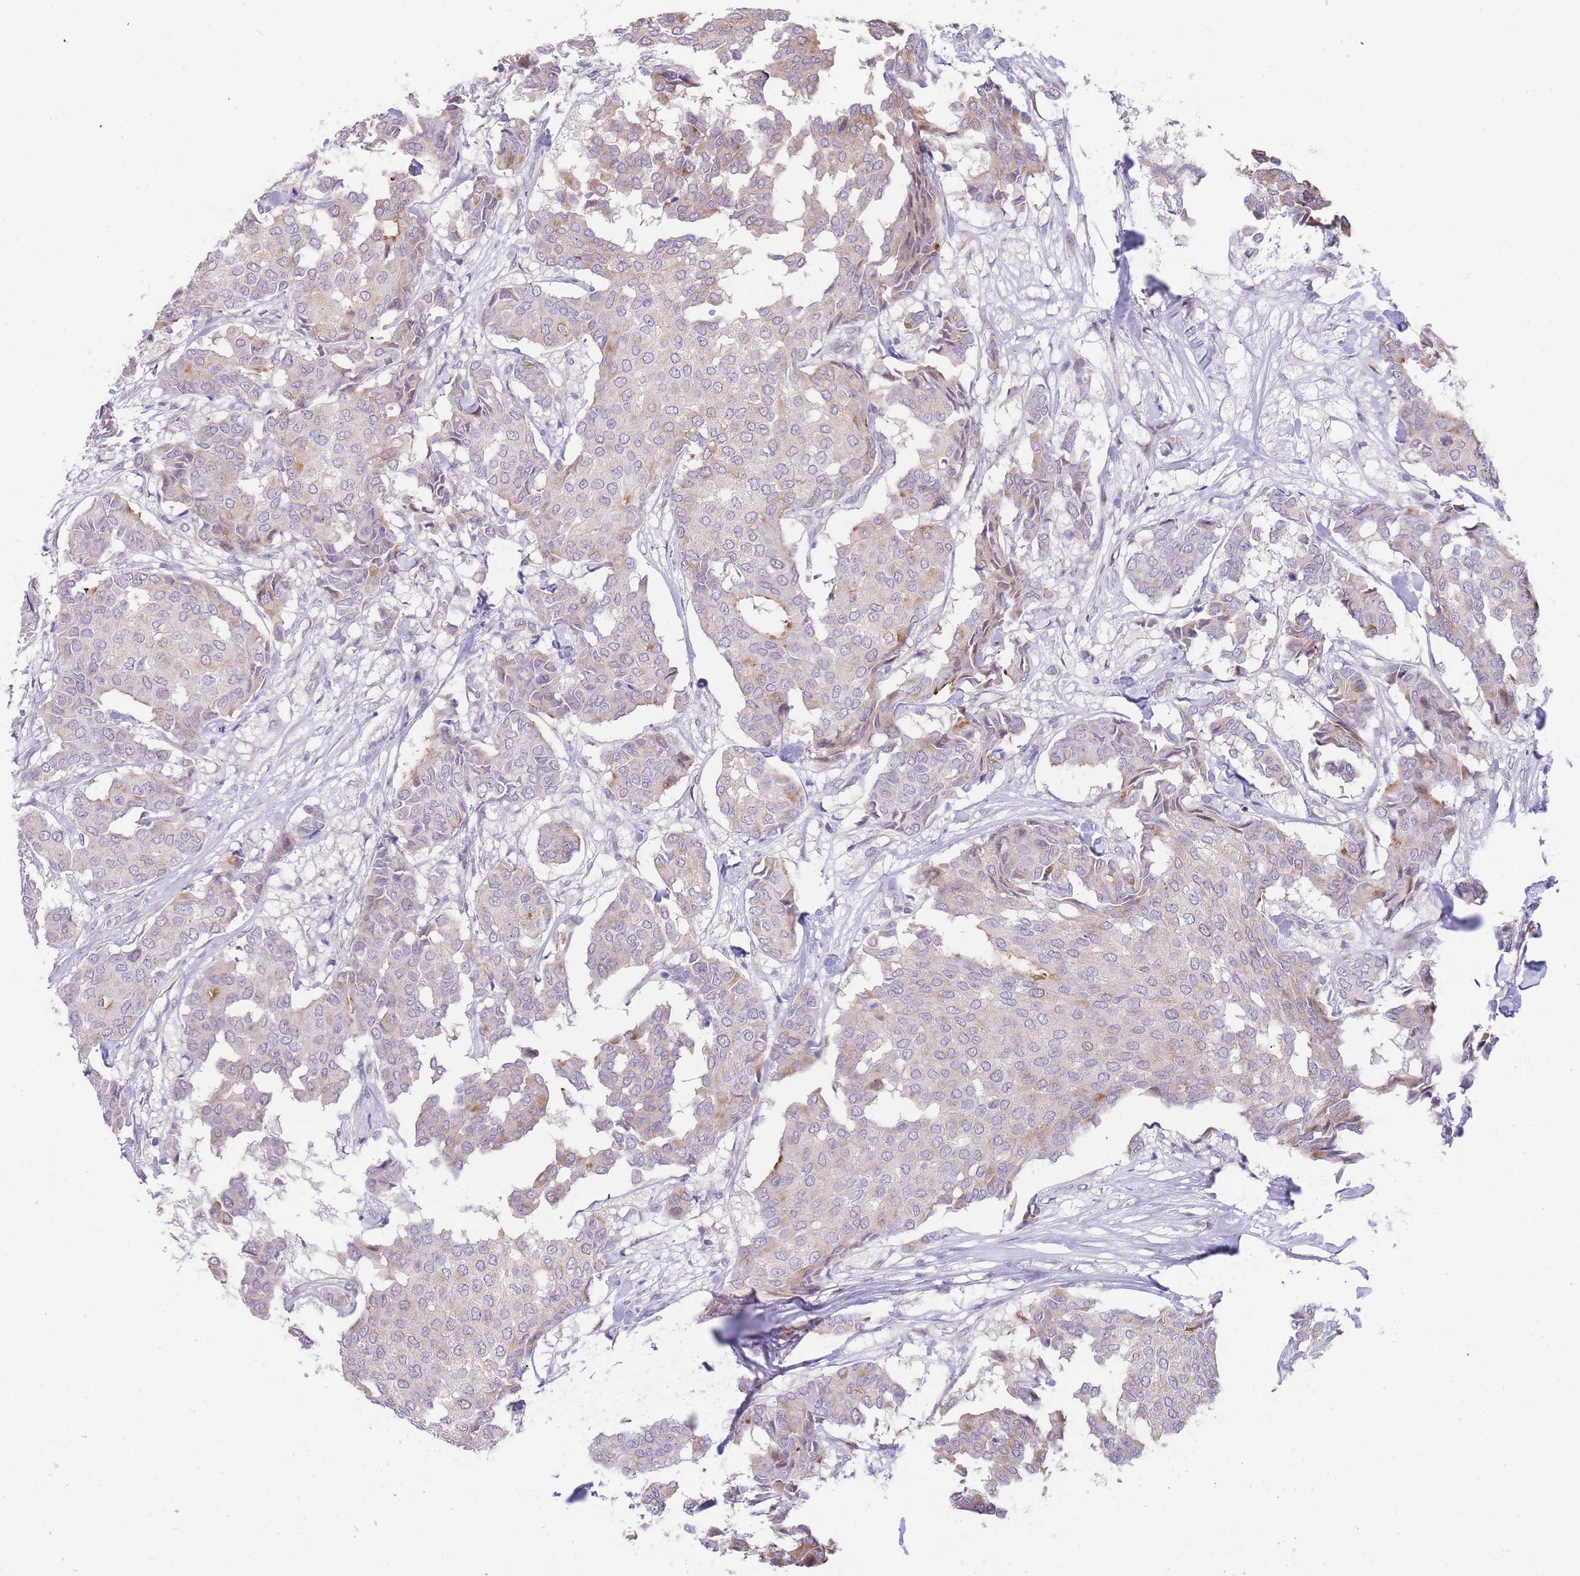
{"staining": {"intensity": "moderate", "quantity": "<25%", "location": "cytoplasmic/membranous"}, "tissue": "breast cancer", "cell_type": "Tumor cells", "image_type": "cancer", "snomed": [{"axis": "morphology", "description": "Duct carcinoma"}, {"axis": "topography", "description": "Breast"}], "caption": "Immunohistochemistry (IHC) (DAB) staining of human breast cancer displays moderate cytoplasmic/membranous protein expression in approximately <25% of tumor cells. The protein of interest is stained brown, and the nuclei are stained in blue (DAB (3,3'-diaminobenzidine) IHC with brightfield microscopy, high magnification).", "gene": "SHCBP1", "patient": {"sex": "female", "age": 75}}